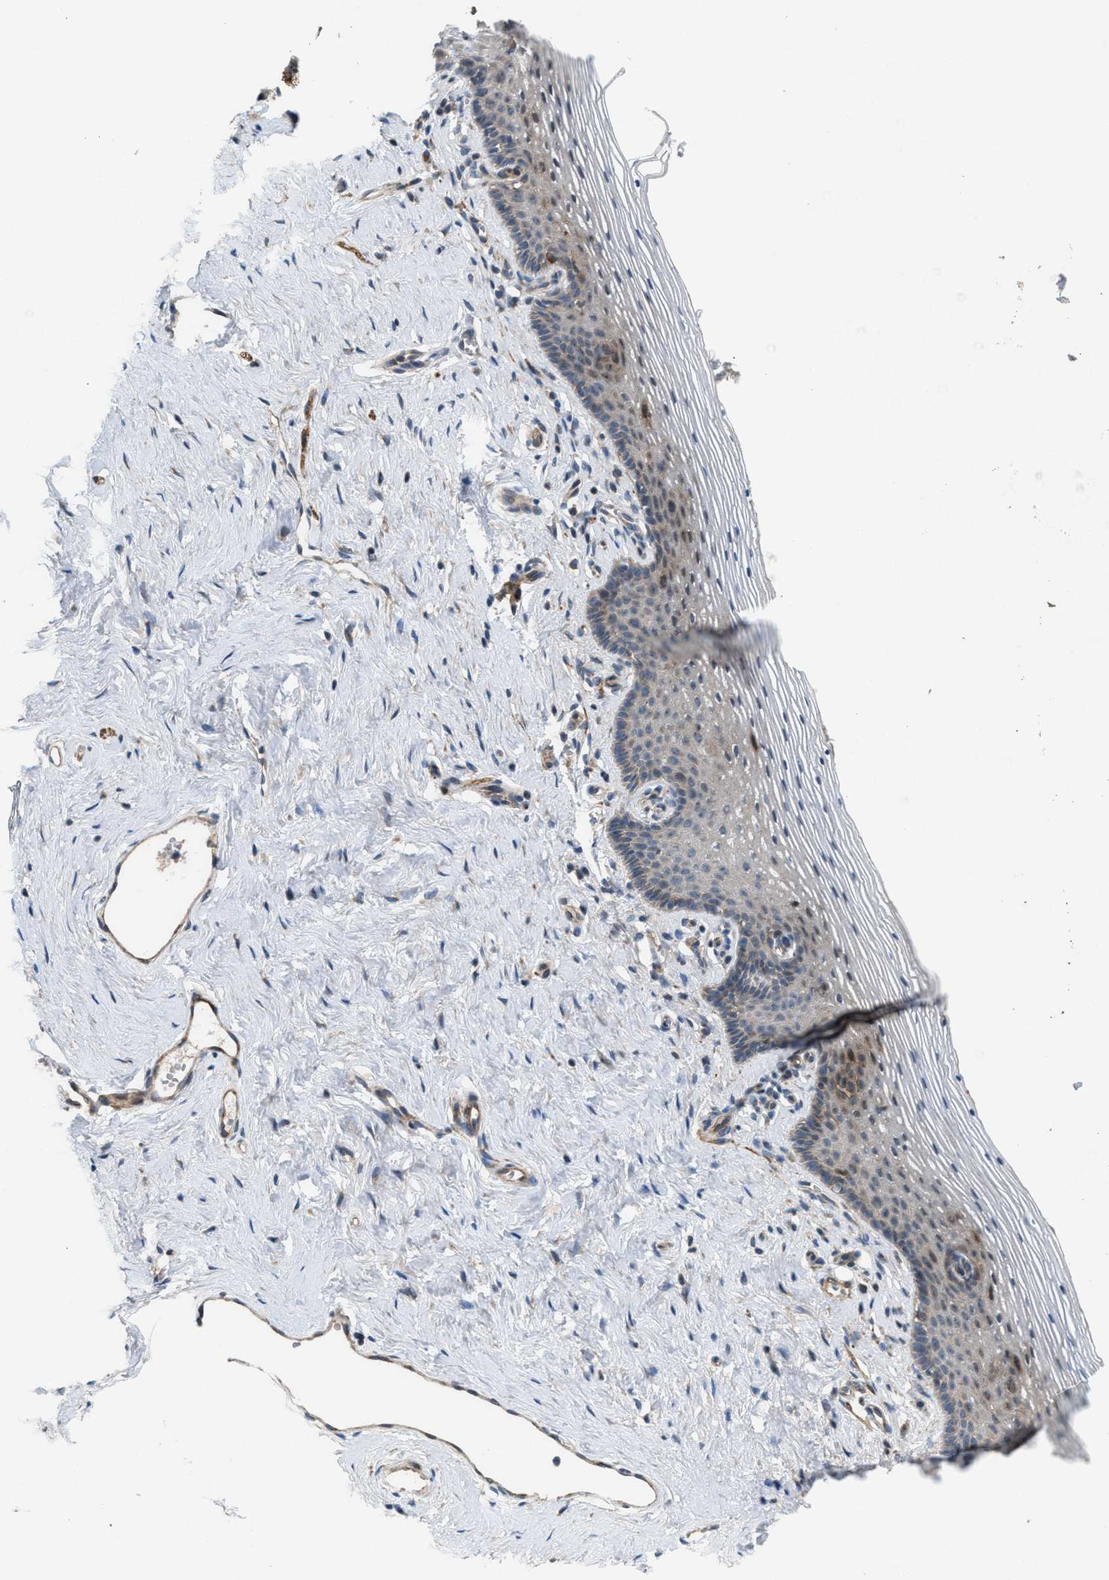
{"staining": {"intensity": "weak", "quantity": "<25%", "location": "cytoplasmic/membranous"}, "tissue": "vagina", "cell_type": "Squamous epithelial cells", "image_type": "normal", "snomed": [{"axis": "morphology", "description": "Normal tissue, NOS"}, {"axis": "topography", "description": "Vagina"}], "caption": "DAB (3,3'-diaminobenzidine) immunohistochemical staining of unremarkable human vagina reveals no significant expression in squamous epithelial cells. (Brightfield microscopy of DAB (3,3'-diaminobenzidine) IHC at high magnification).", "gene": "CYB5D1", "patient": {"sex": "female", "age": 32}}